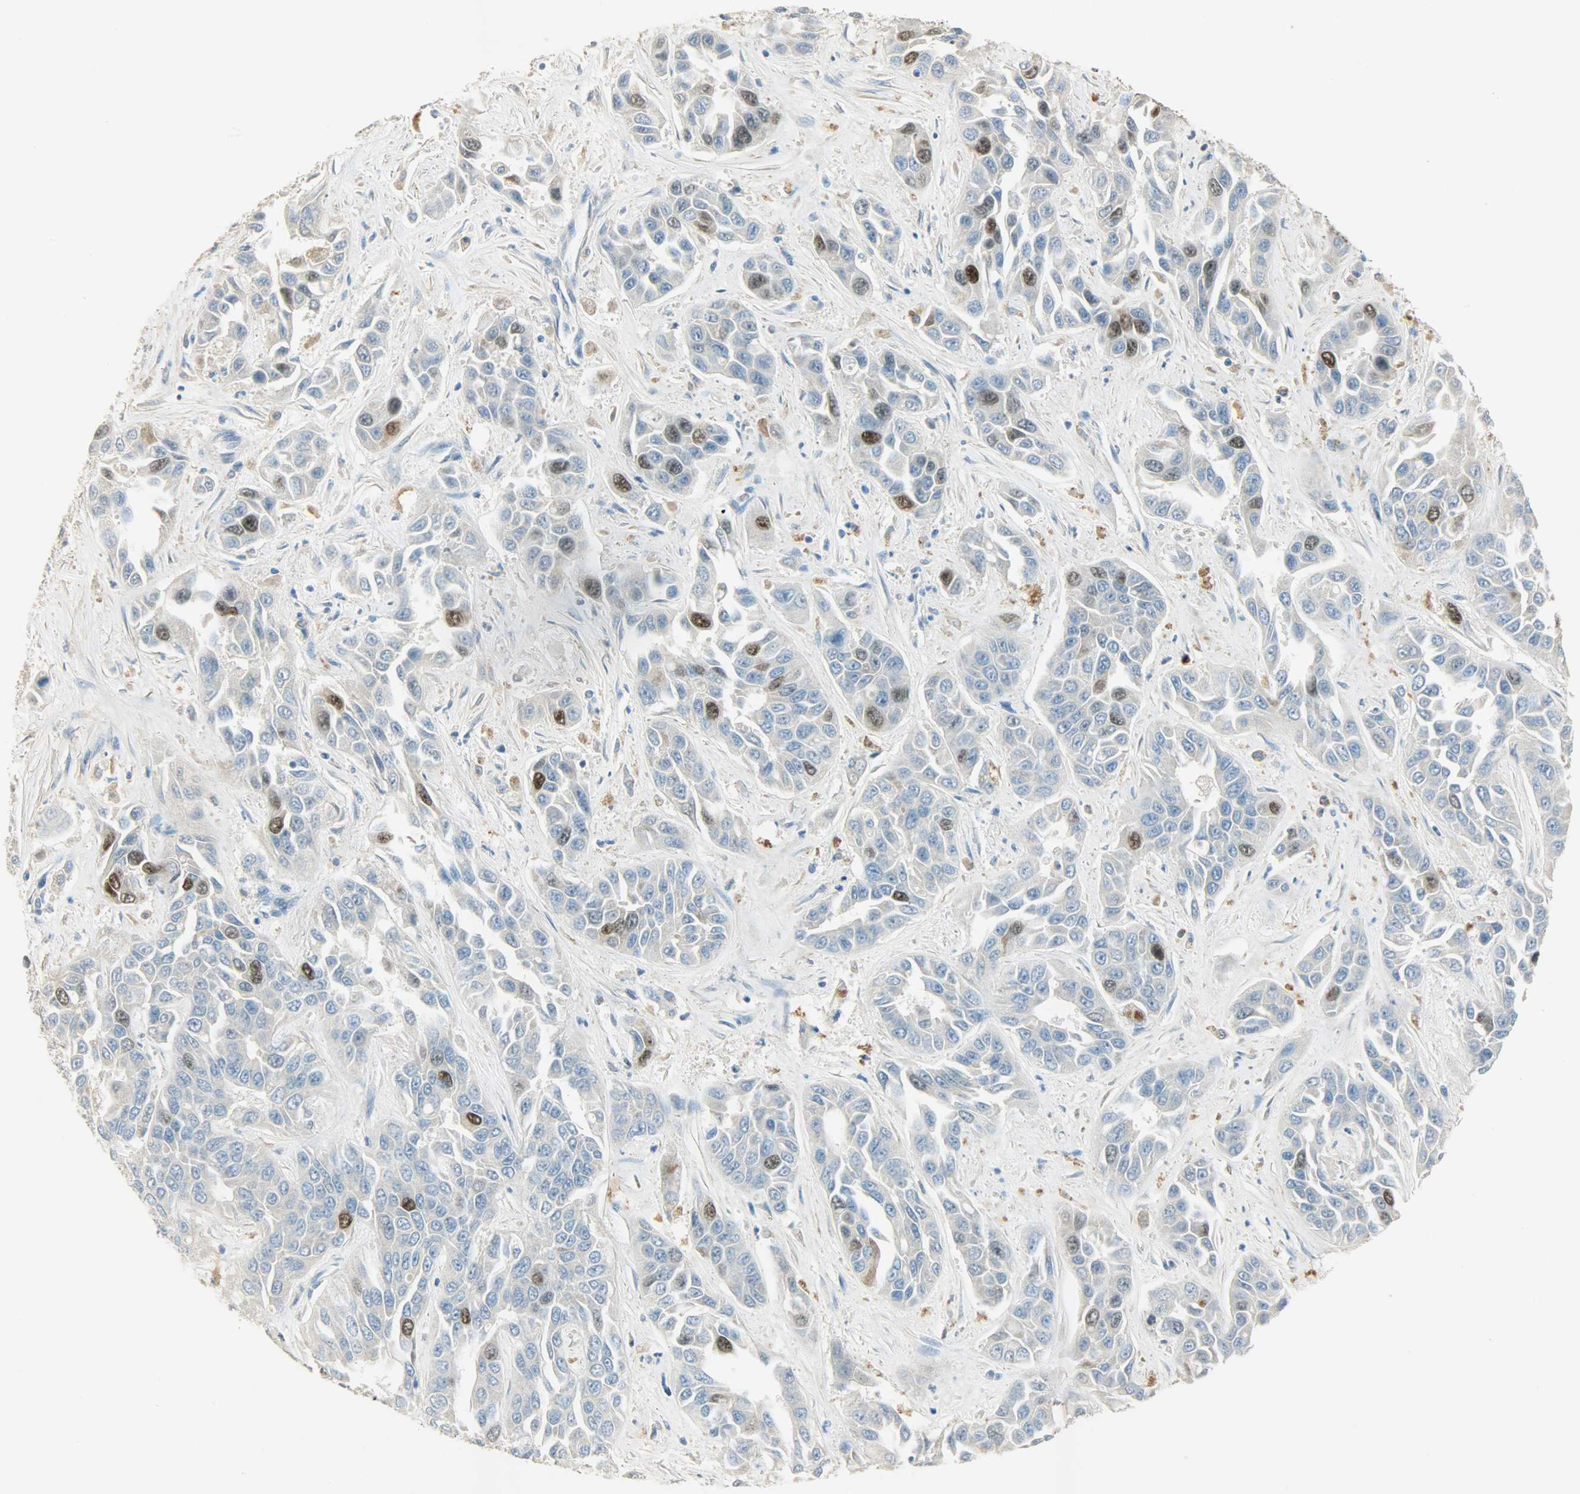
{"staining": {"intensity": "strong", "quantity": "<25%", "location": "nuclear"}, "tissue": "liver cancer", "cell_type": "Tumor cells", "image_type": "cancer", "snomed": [{"axis": "morphology", "description": "Cholangiocarcinoma"}, {"axis": "topography", "description": "Liver"}], "caption": "IHC photomicrograph of liver cancer (cholangiocarcinoma) stained for a protein (brown), which shows medium levels of strong nuclear positivity in about <25% of tumor cells.", "gene": "TPX2", "patient": {"sex": "female", "age": 52}}